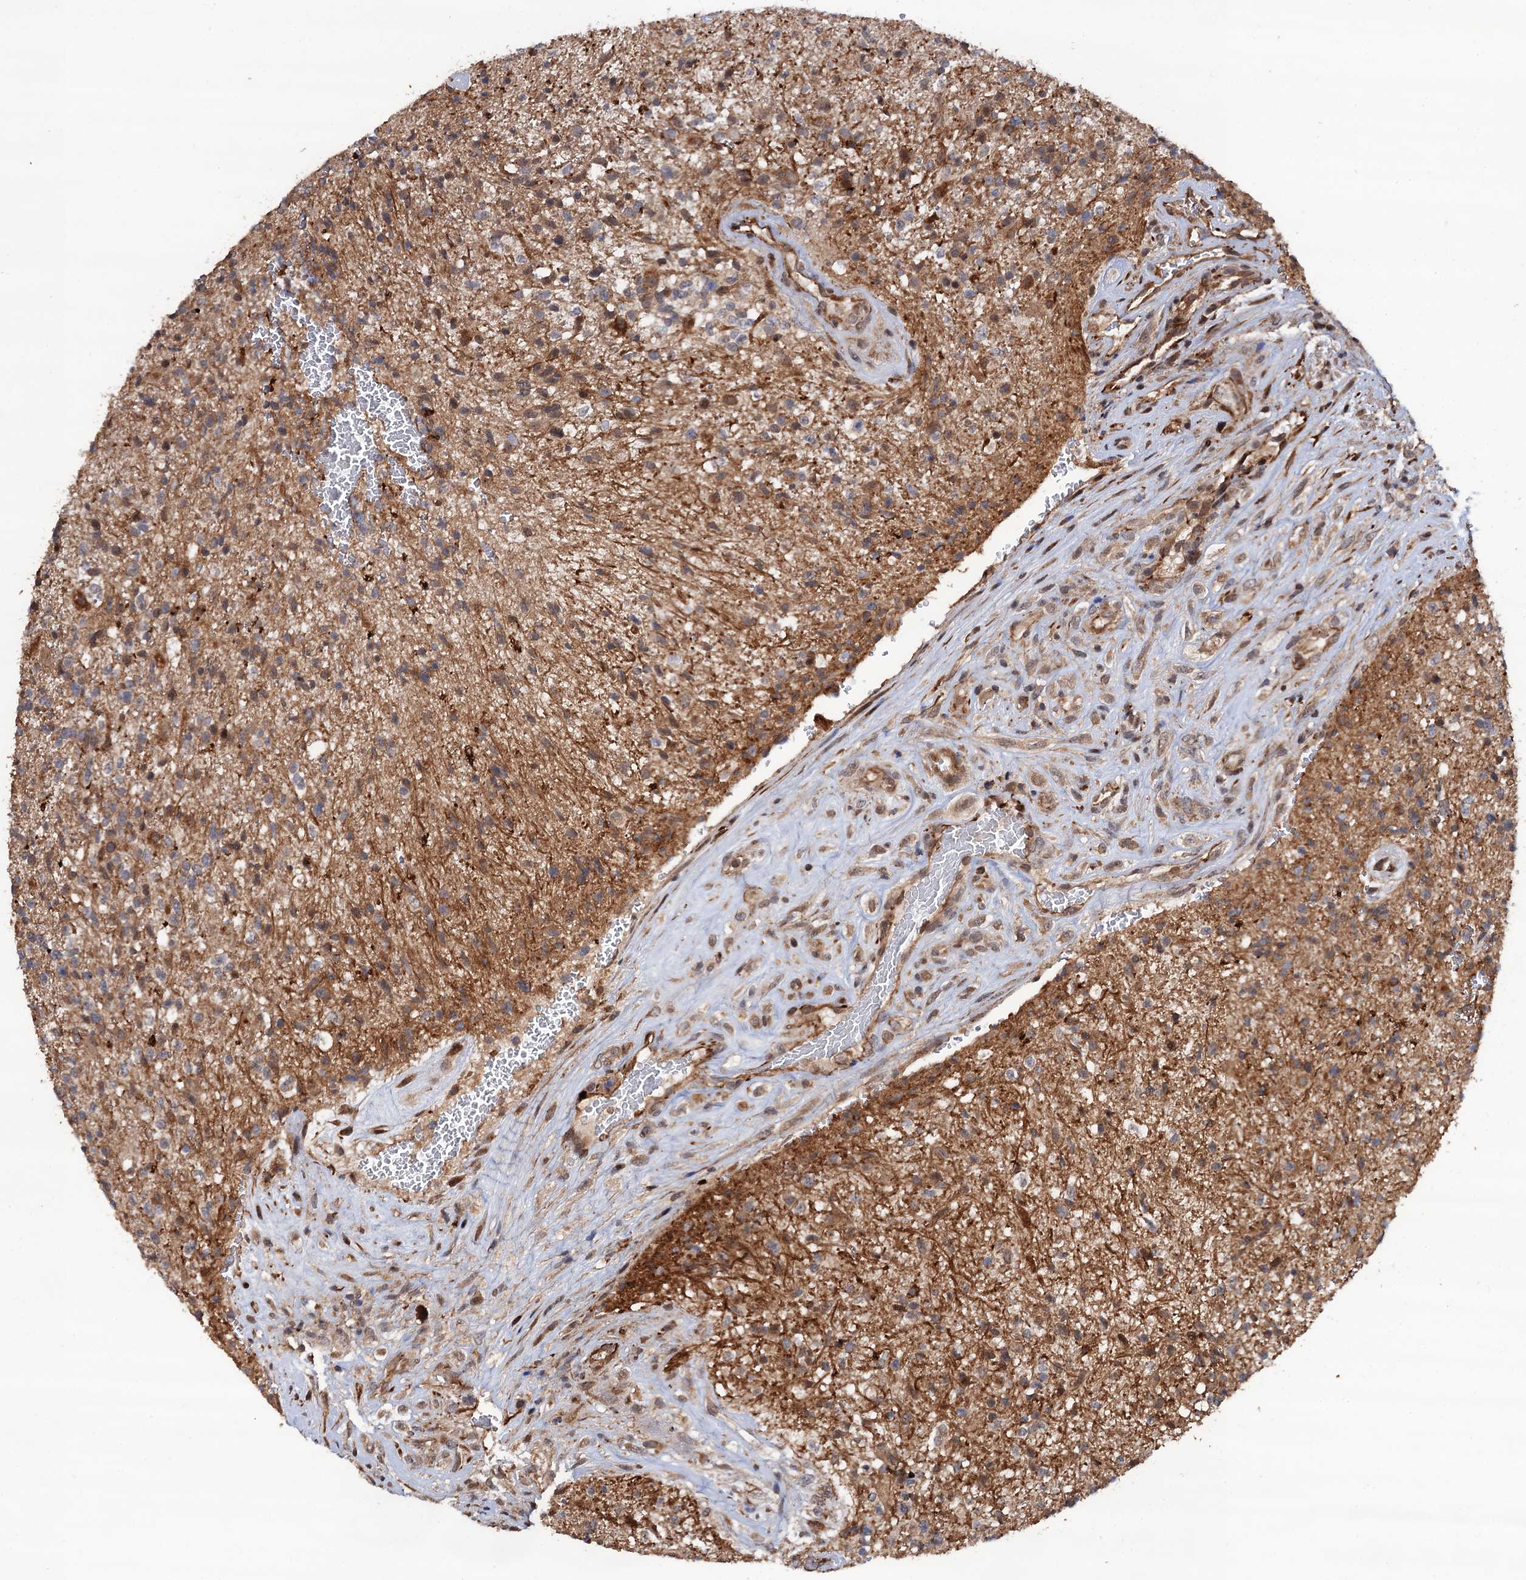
{"staining": {"intensity": "weak", "quantity": "25%-75%", "location": "cytoplasmic/membranous"}, "tissue": "glioma", "cell_type": "Tumor cells", "image_type": "cancer", "snomed": [{"axis": "morphology", "description": "Glioma, malignant, High grade"}, {"axis": "topography", "description": "Brain"}], "caption": "Weak cytoplasmic/membranous positivity for a protein is present in approximately 25%-75% of tumor cells of glioma using immunohistochemistry.", "gene": "FSIP1", "patient": {"sex": "male", "age": 56}}